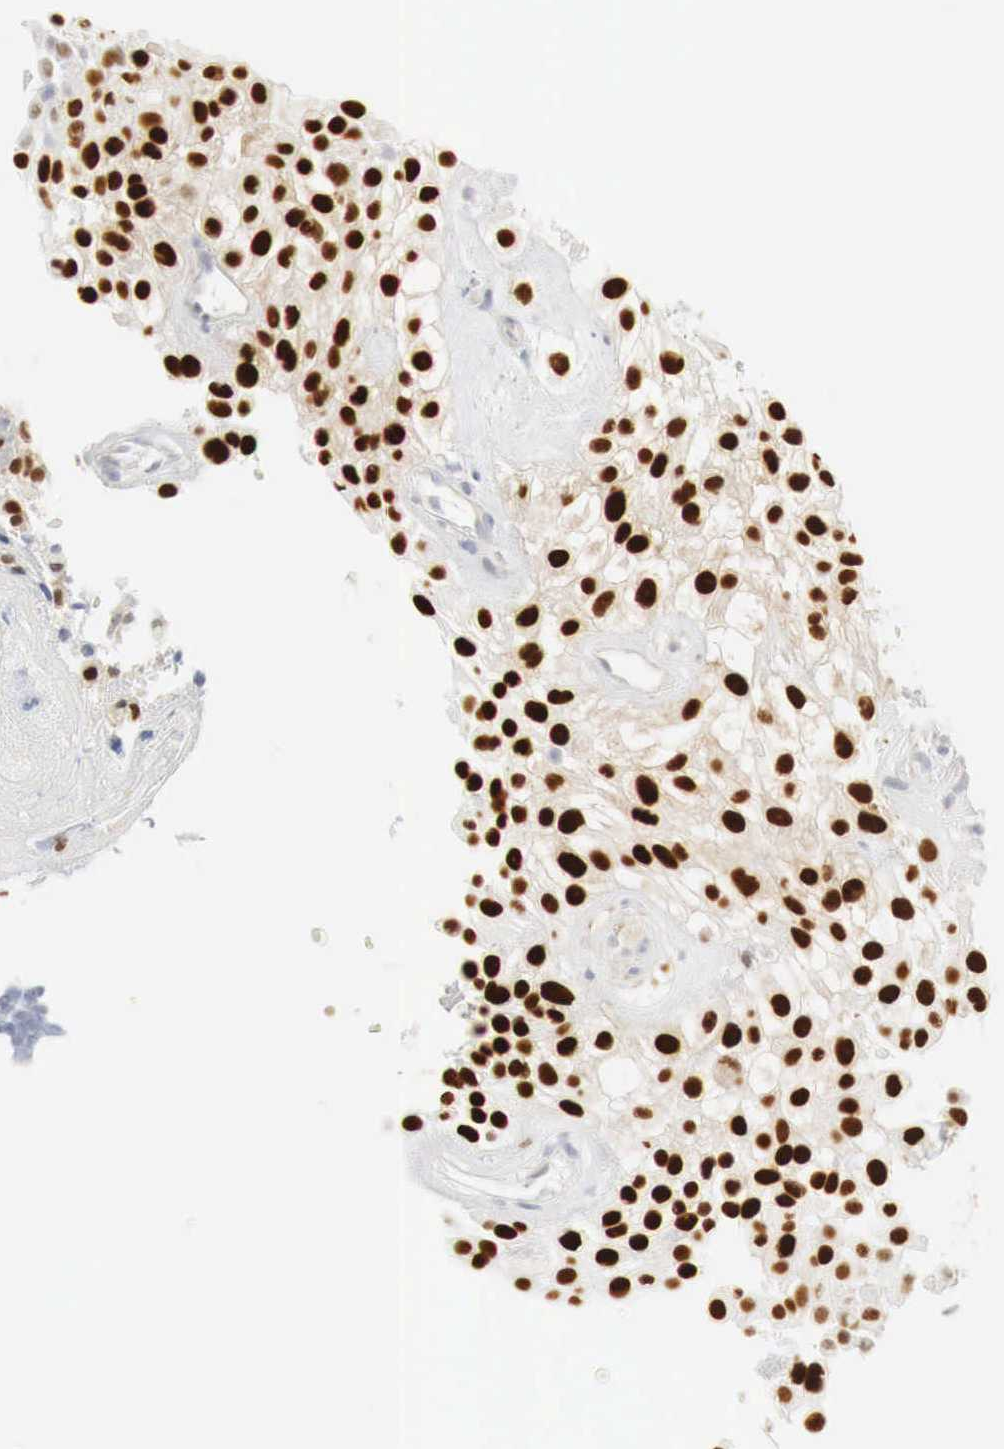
{"staining": {"intensity": "strong", "quantity": ">75%", "location": "nuclear"}, "tissue": "urothelial cancer", "cell_type": "Tumor cells", "image_type": "cancer", "snomed": [{"axis": "morphology", "description": "Urothelial carcinoma, High grade"}, {"axis": "topography", "description": "Urinary bladder"}], "caption": "Protein expression analysis of urothelial carcinoma (high-grade) shows strong nuclear staining in about >75% of tumor cells.", "gene": "TP63", "patient": {"sex": "male", "age": 56}}